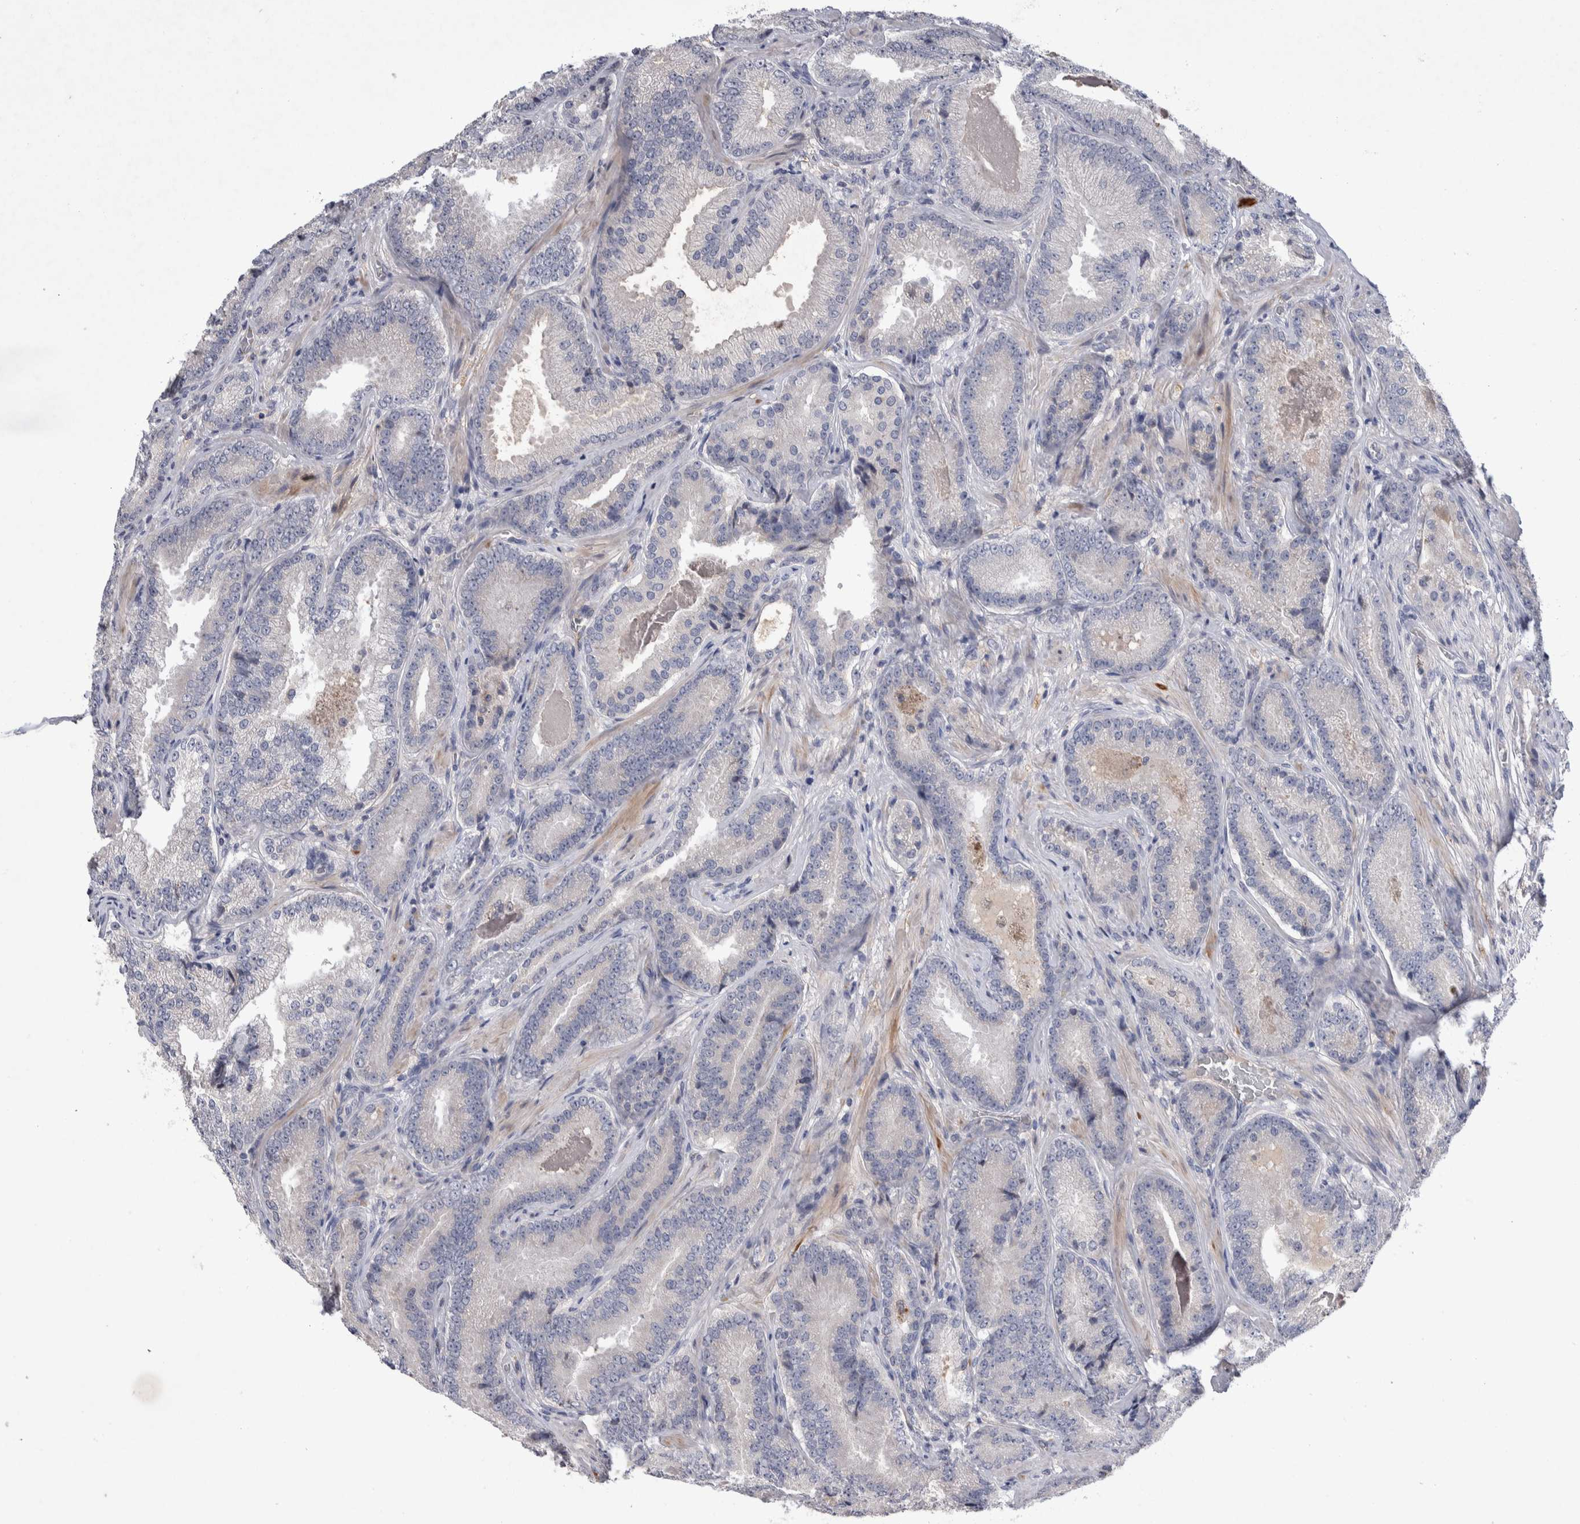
{"staining": {"intensity": "negative", "quantity": "none", "location": "none"}, "tissue": "prostate cancer", "cell_type": "Tumor cells", "image_type": "cancer", "snomed": [{"axis": "morphology", "description": "Adenocarcinoma, Low grade"}, {"axis": "topography", "description": "Prostate"}], "caption": "The histopathology image demonstrates no significant expression in tumor cells of prostate low-grade adenocarcinoma. Brightfield microscopy of immunohistochemistry stained with DAB (3,3'-diaminobenzidine) (brown) and hematoxylin (blue), captured at high magnification.", "gene": "CEP131", "patient": {"sex": "male", "age": 51}}